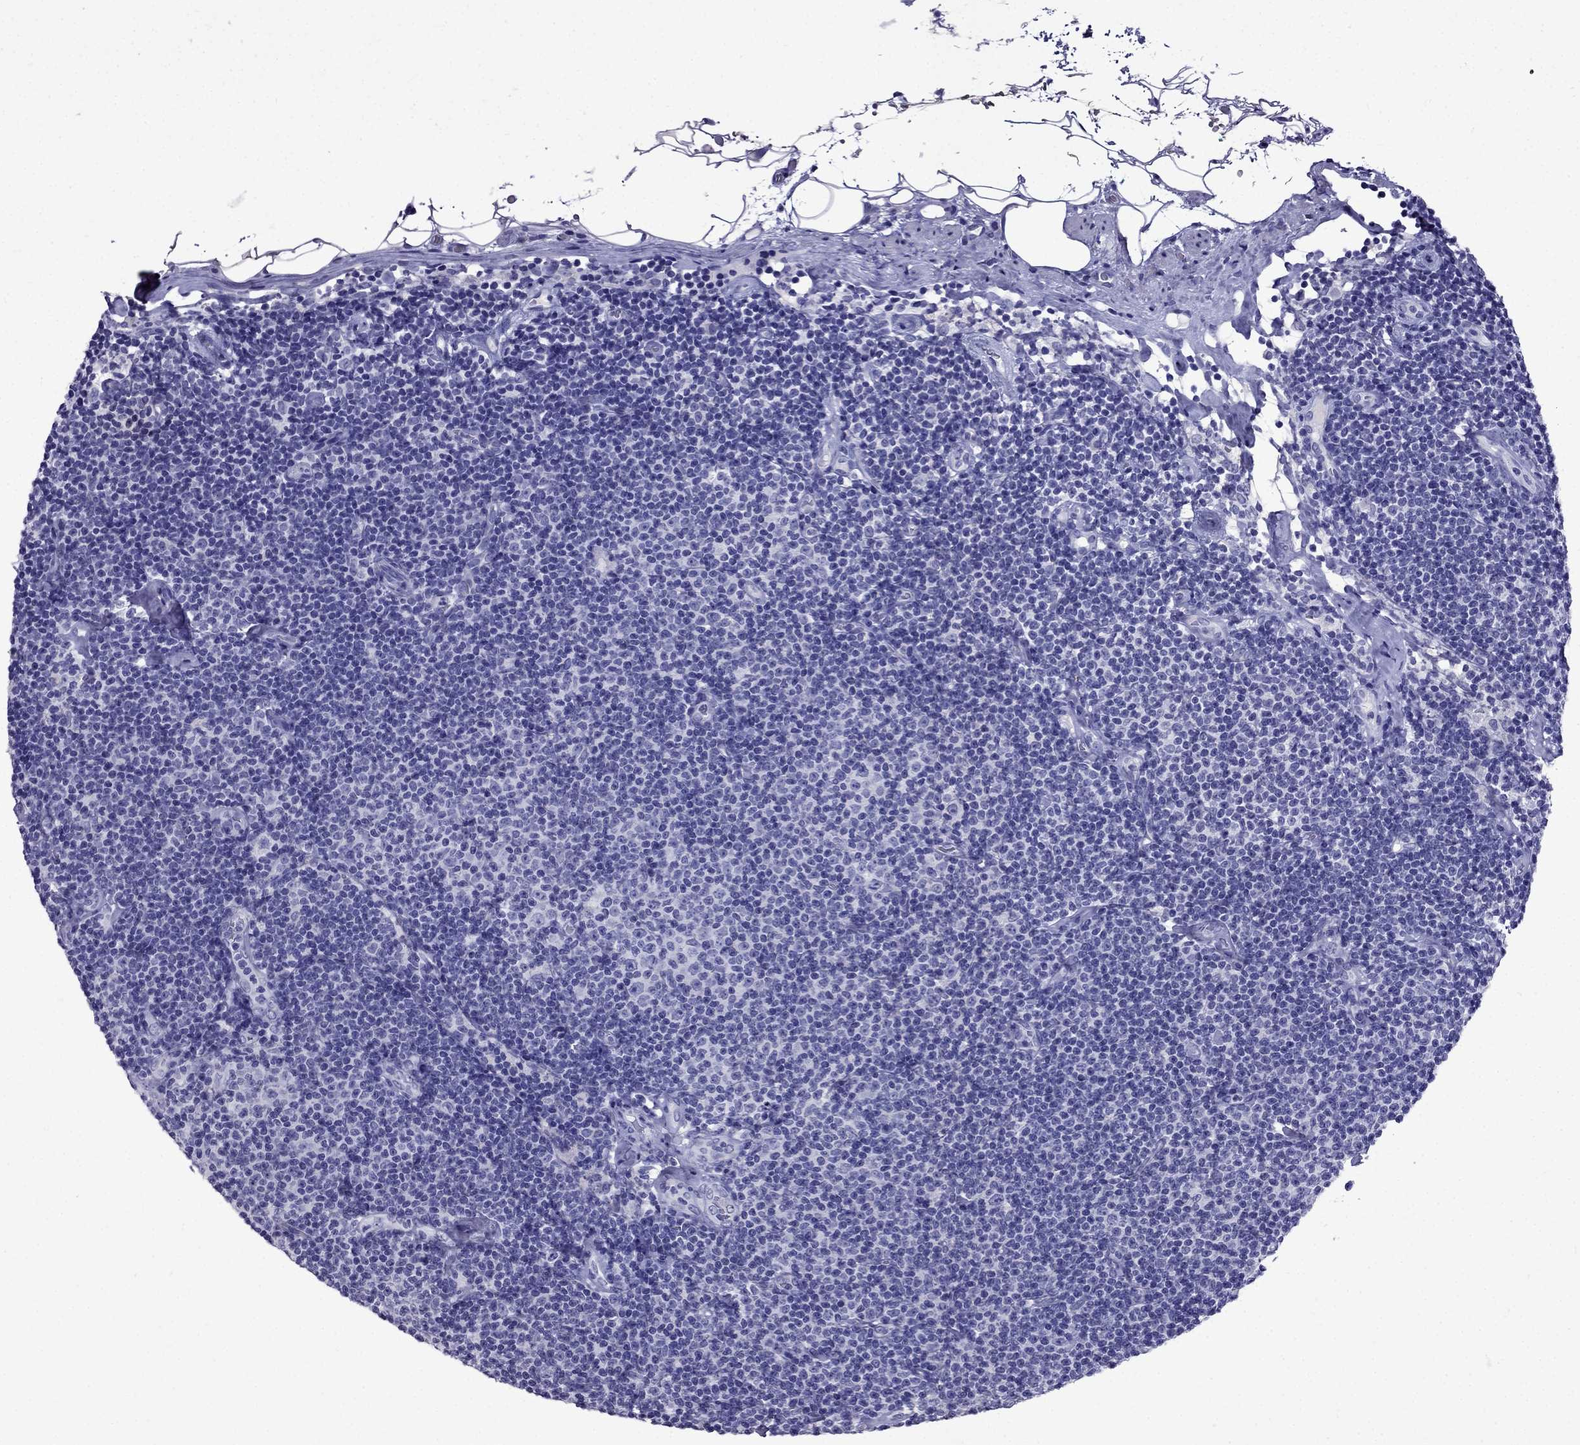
{"staining": {"intensity": "negative", "quantity": "none", "location": "none"}, "tissue": "lymphoma", "cell_type": "Tumor cells", "image_type": "cancer", "snomed": [{"axis": "morphology", "description": "Malignant lymphoma, non-Hodgkin's type, Low grade"}, {"axis": "topography", "description": "Lymph node"}], "caption": "Tumor cells are negative for protein expression in human low-grade malignant lymphoma, non-Hodgkin's type. (Immunohistochemistry (ihc), brightfield microscopy, high magnification).", "gene": "DNAH17", "patient": {"sex": "male", "age": 81}}